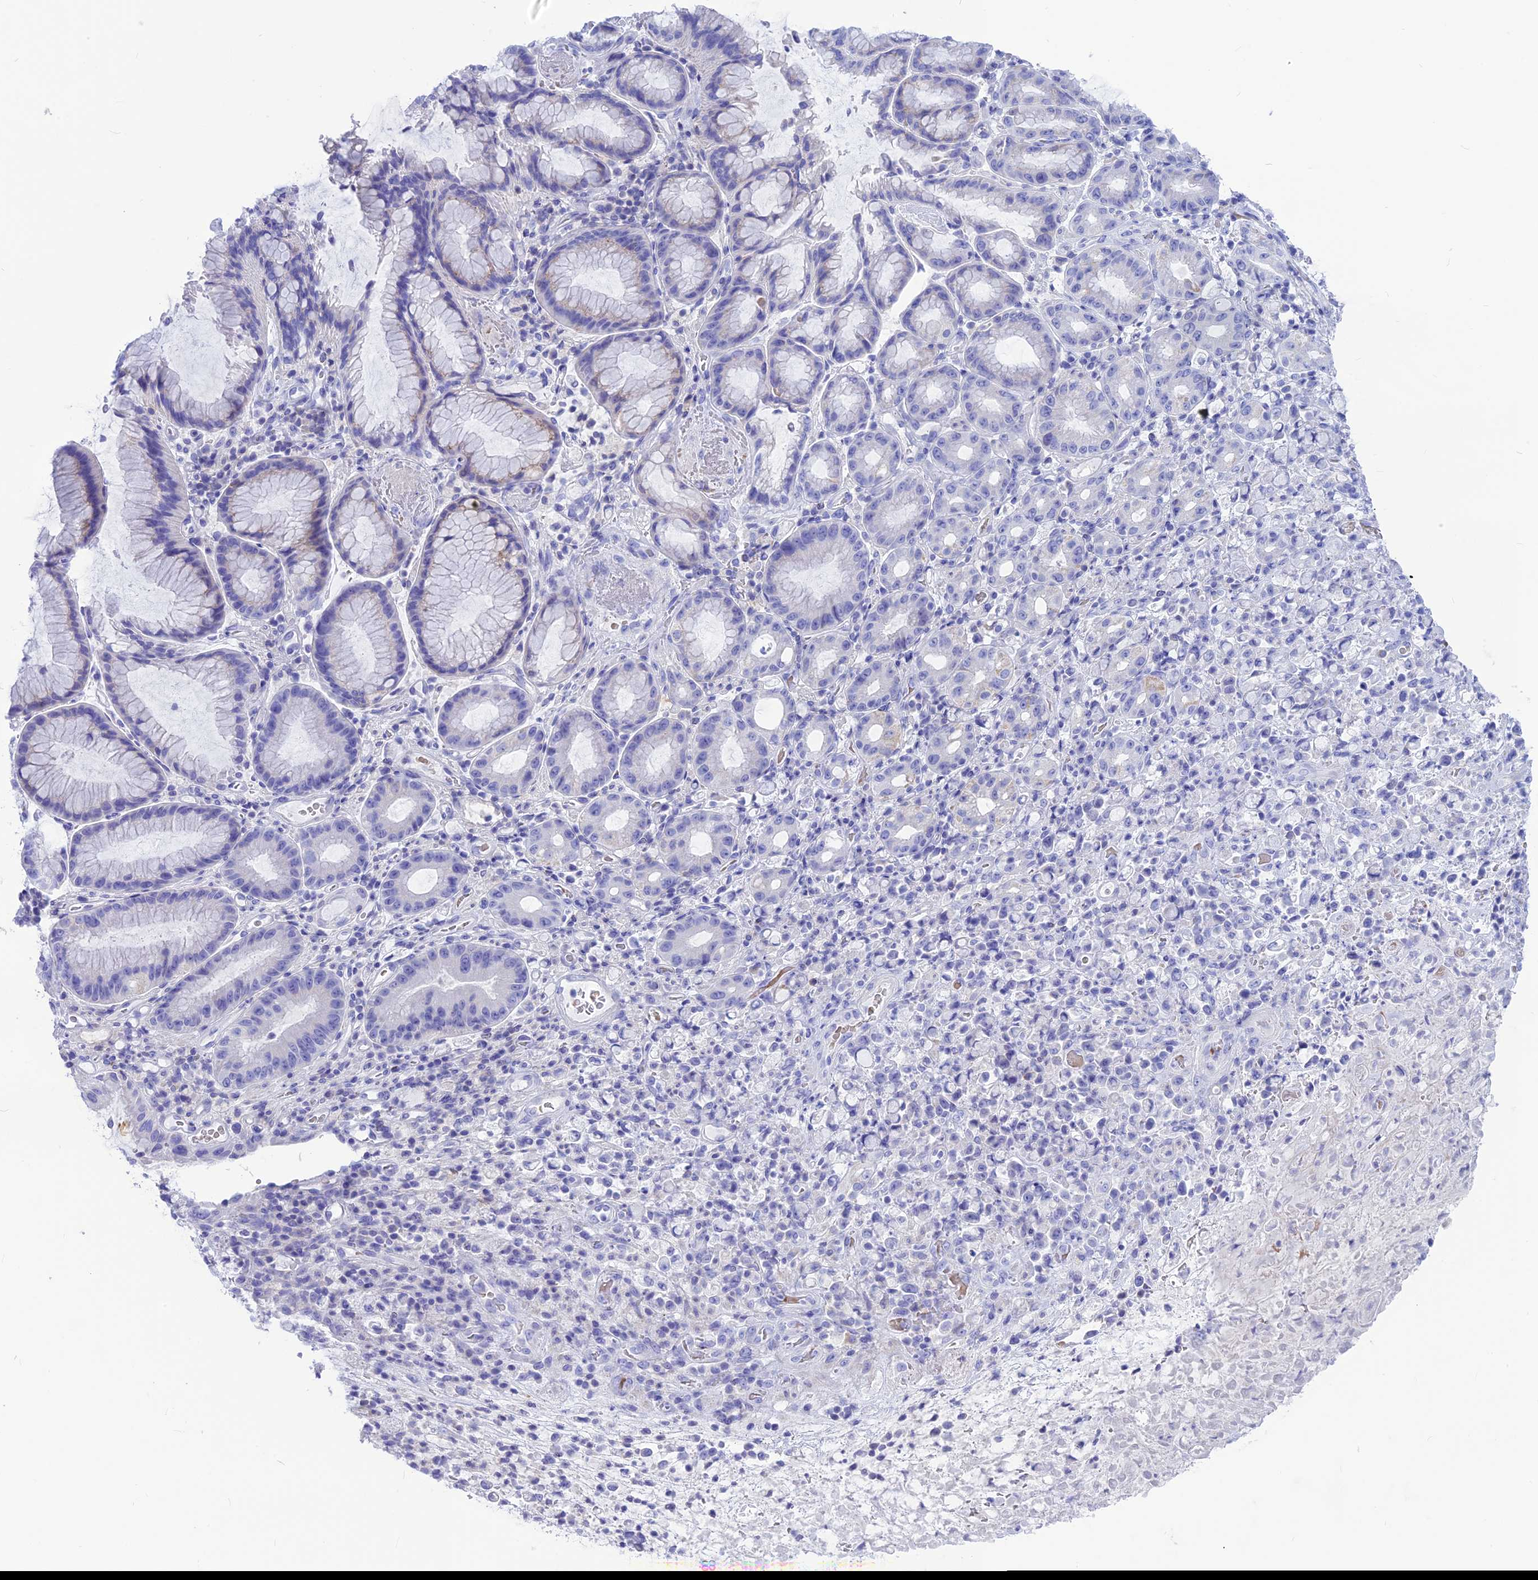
{"staining": {"intensity": "negative", "quantity": "none", "location": "none"}, "tissue": "stomach cancer", "cell_type": "Tumor cells", "image_type": "cancer", "snomed": [{"axis": "morphology", "description": "Normal tissue, NOS"}, {"axis": "morphology", "description": "Adenocarcinoma, NOS"}, {"axis": "topography", "description": "Stomach"}], "caption": "Tumor cells show no significant positivity in stomach cancer.", "gene": "GLYATL1", "patient": {"sex": "female", "age": 79}}